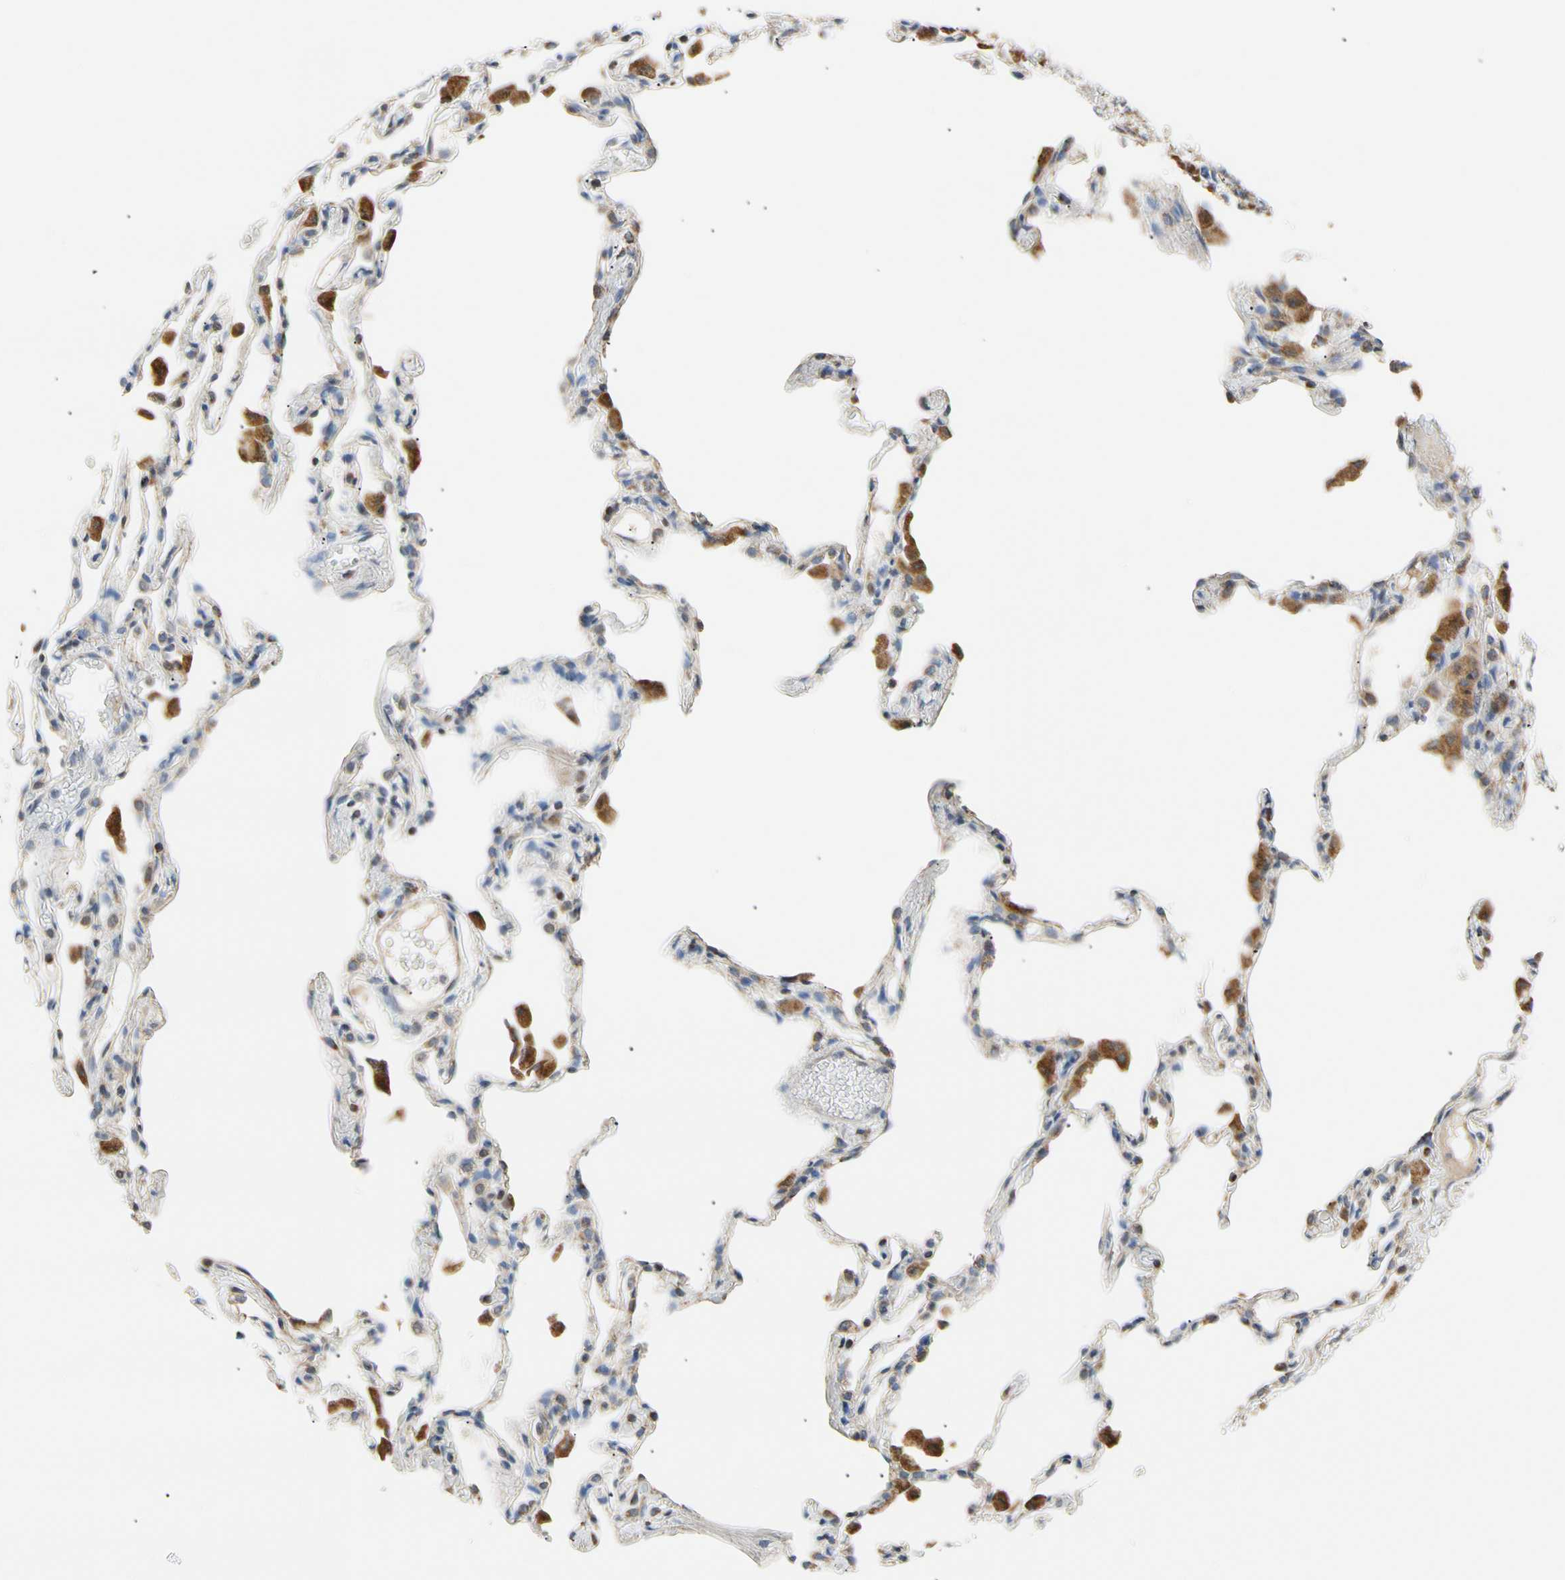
{"staining": {"intensity": "negative", "quantity": "none", "location": "none"}, "tissue": "lung", "cell_type": "Alveolar cells", "image_type": "normal", "snomed": [{"axis": "morphology", "description": "Normal tissue, NOS"}, {"axis": "topography", "description": "Lung"}], "caption": "Human lung stained for a protein using immunohistochemistry (IHC) displays no positivity in alveolar cells.", "gene": "PLGRKT", "patient": {"sex": "female", "age": 49}}